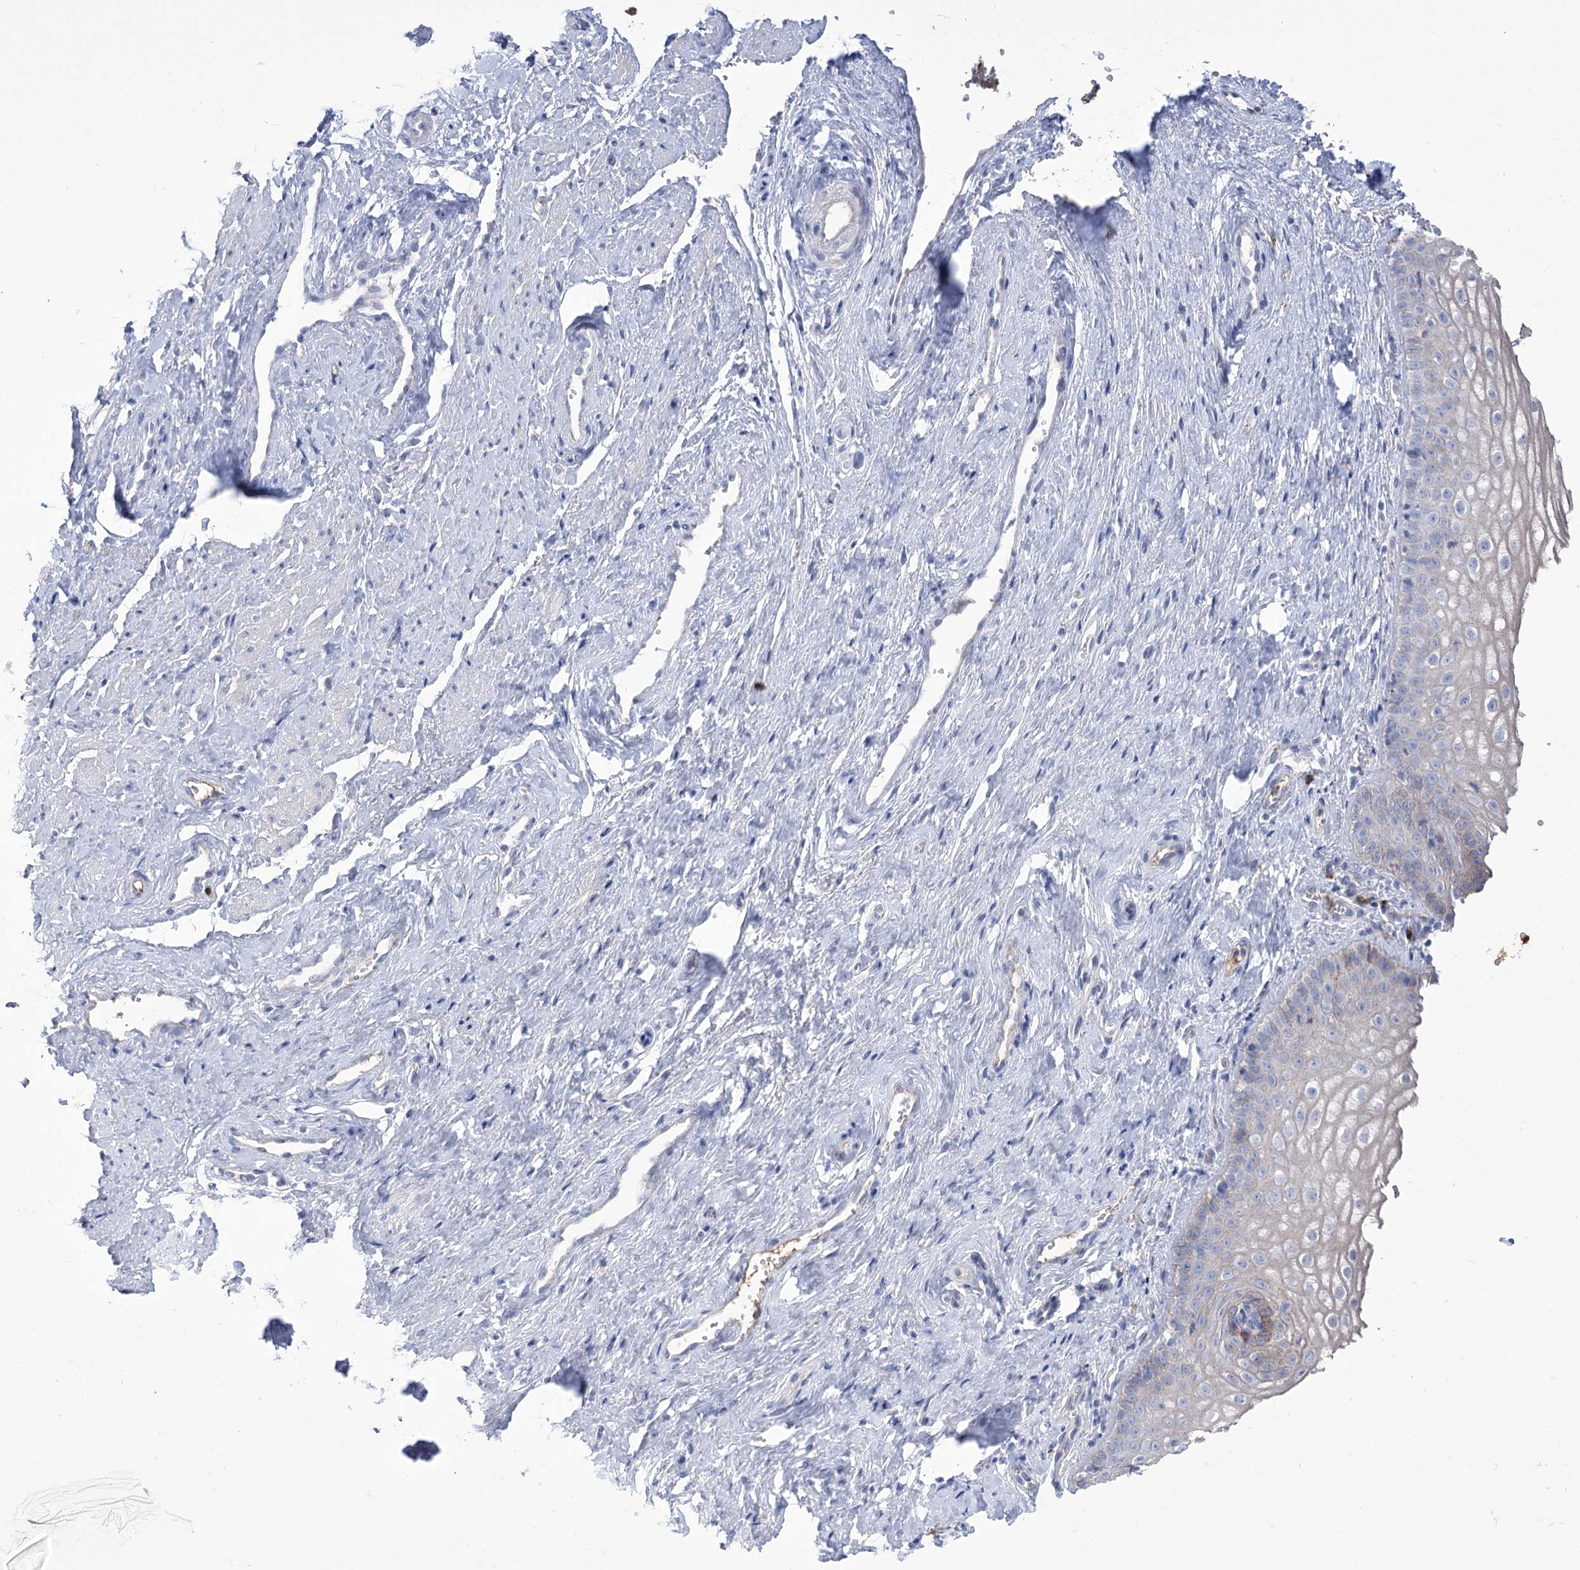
{"staining": {"intensity": "weak", "quantity": "<25%", "location": "cytoplasmic/membranous"}, "tissue": "vagina", "cell_type": "Squamous epithelial cells", "image_type": "normal", "snomed": [{"axis": "morphology", "description": "Normal tissue, NOS"}, {"axis": "topography", "description": "Vagina"}], "caption": "Vagina stained for a protein using IHC displays no expression squamous epithelial cells.", "gene": "CEP164", "patient": {"sex": "female", "age": 46}}